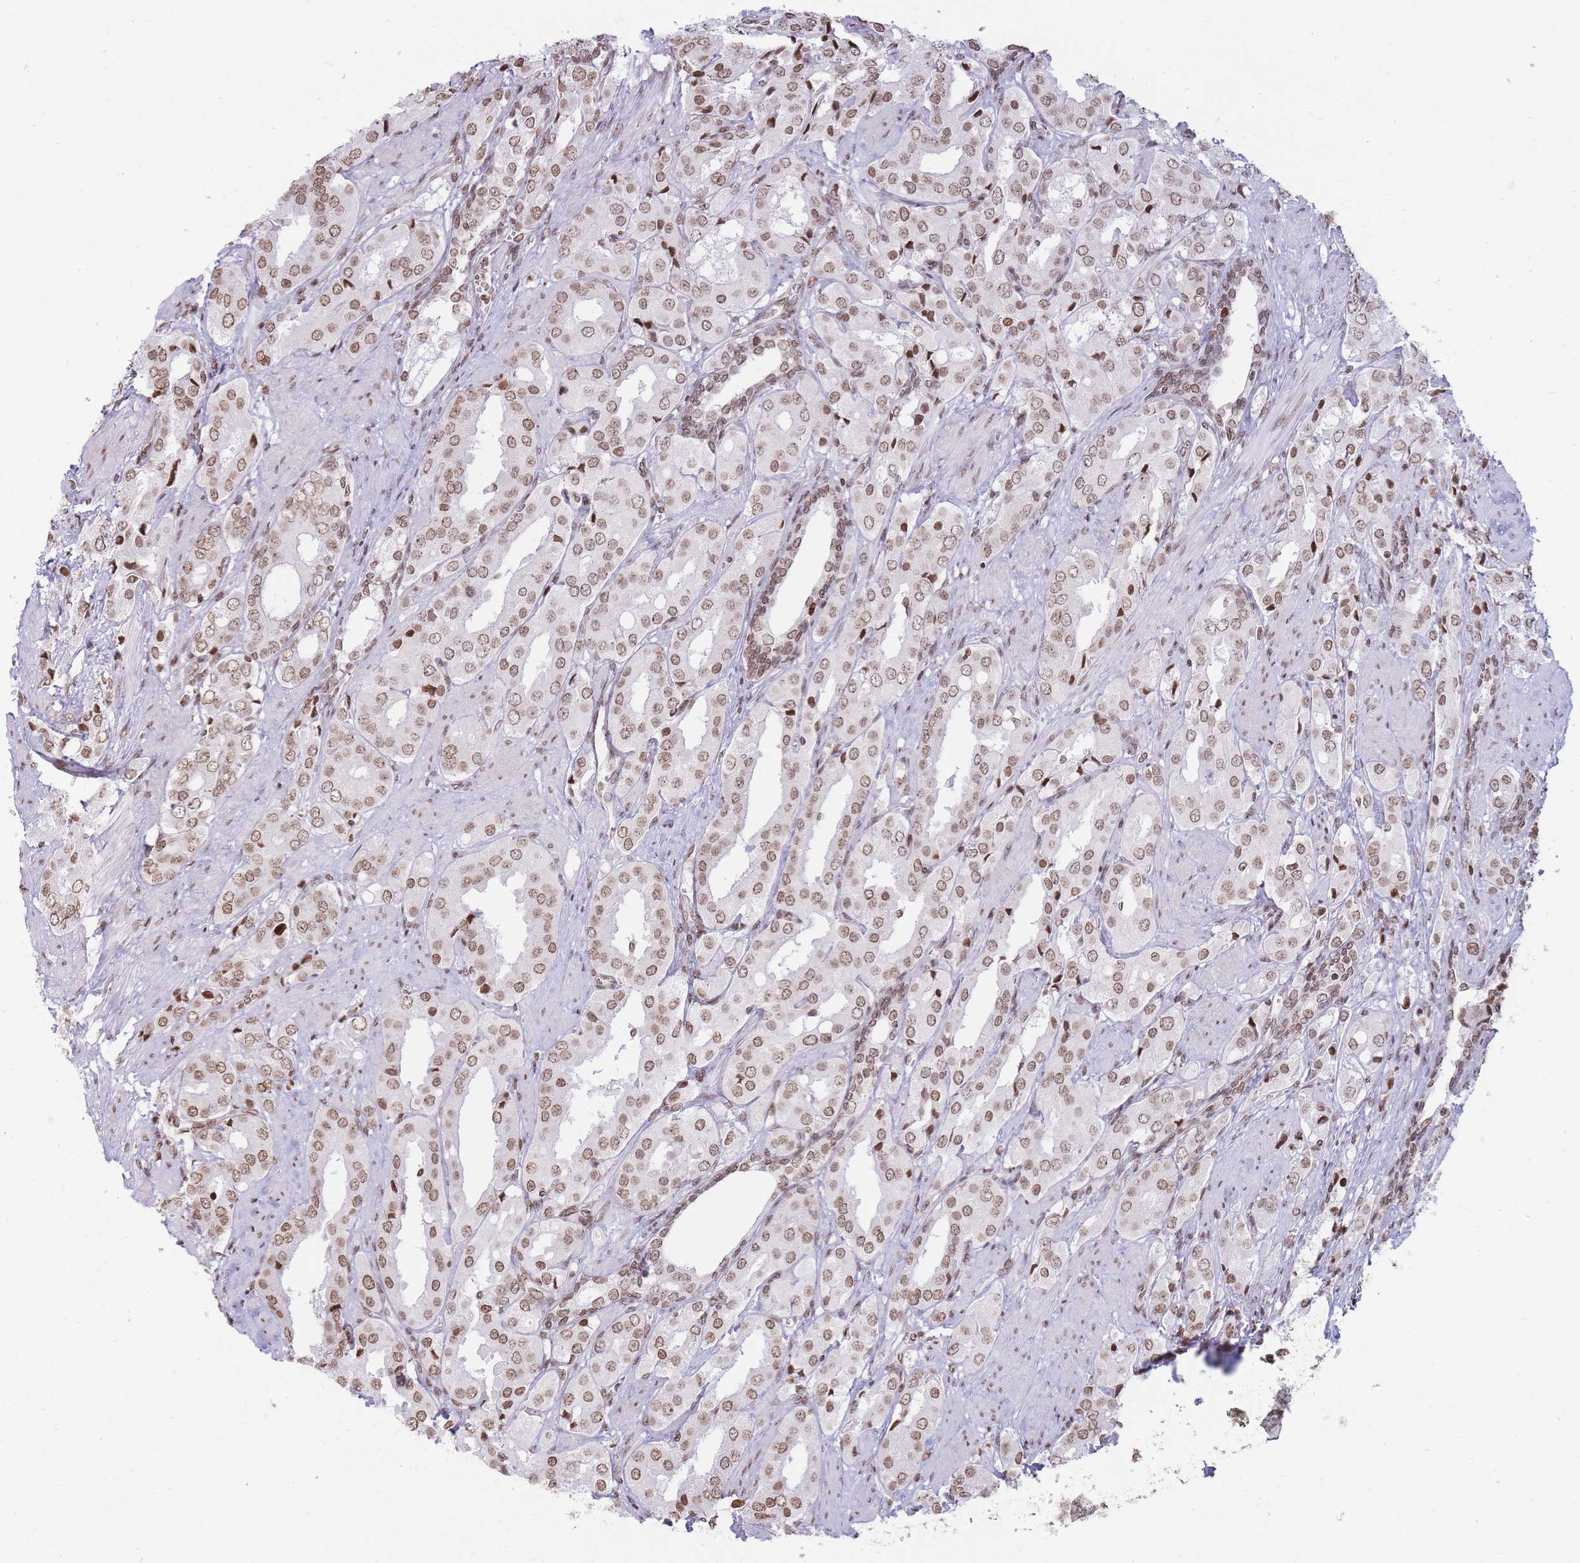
{"staining": {"intensity": "moderate", "quantity": ">75%", "location": "nuclear"}, "tissue": "prostate cancer", "cell_type": "Tumor cells", "image_type": "cancer", "snomed": [{"axis": "morphology", "description": "Adenocarcinoma, High grade"}, {"axis": "topography", "description": "Prostate"}], "caption": "Immunohistochemistry (IHC) of human high-grade adenocarcinoma (prostate) displays medium levels of moderate nuclear positivity in about >75% of tumor cells.", "gene": "SHISAL1", "patient": {"sex": "male", "age": 71}}